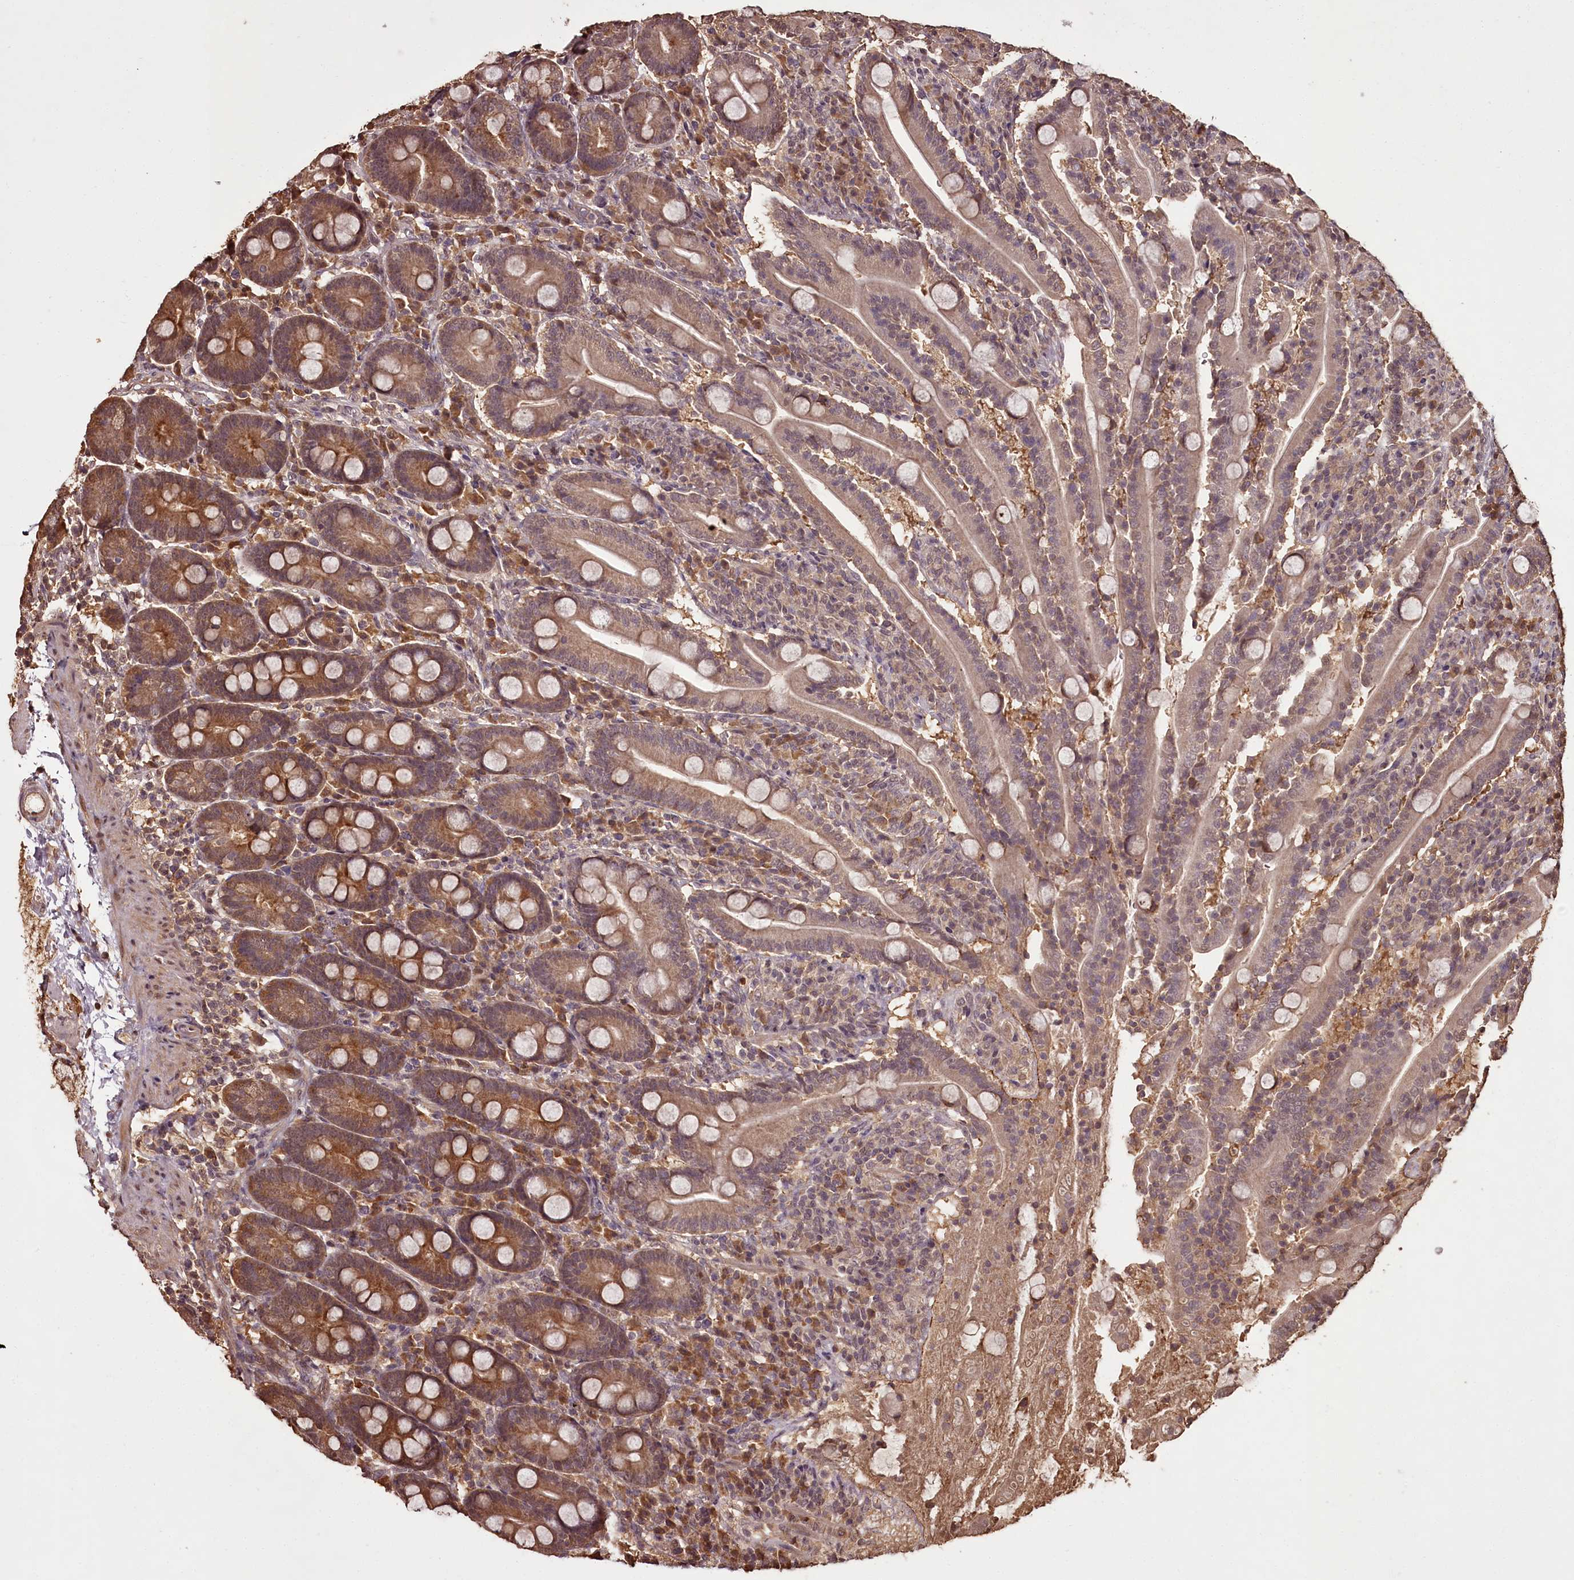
{"staining": {"intensity": "moderate", "quantity": ">75%", "location": "cytoplasmic/membranous"}, "tissue": "duodenum", "cell_type": "Glandular cells", "image_type": "normal", "snomed": [{"axis": "morphology", "description": "Normal tissue, NOS"}, {"axis": "topography", "description": "Duodenum"}], "caption": "An immunohistochemistry (IHC) micrograph of benign tissue is shown. Protein staining in brown highlights moderate cytoplasmic/membranous positivity in duodenum within glandular cells.", "gene": "NPRL2", "patient": {"sex": "male", "age": 35}}